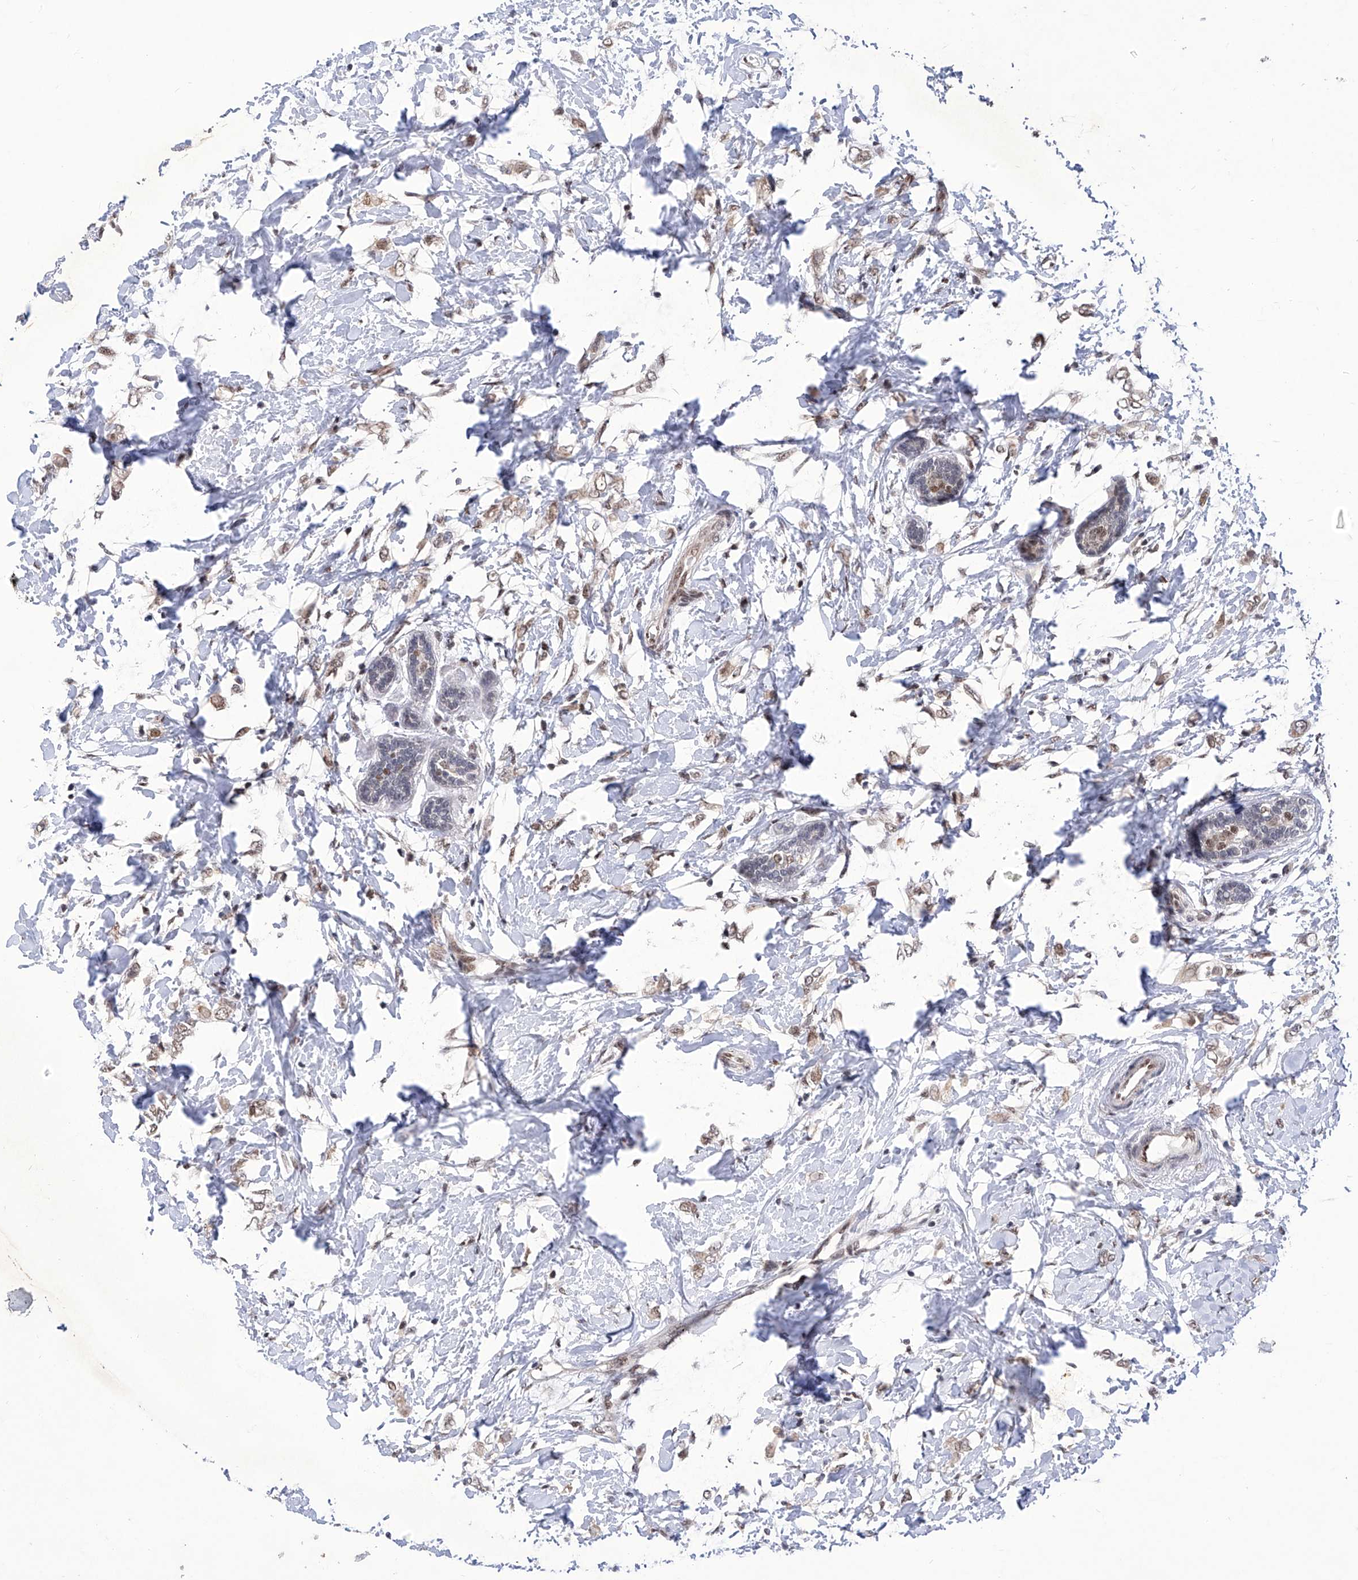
{"staining": {"intensity": "moderate", "quantity": ">75%", "location": "nuclear"}, "tissue": "breast cancer", "cell_type": "Tumor cells", "image_type": "cancer", "snomed": [{"axis": "morphology", "description": "Normal tissue, NOS"}, {"axis": "morphology", "description": "Lobular carcinoma"}, {"axis": "topography", "description": "Breast"}], "caption": "Brown immunohistochemical staining in breast lobular carcinoma exhibits moderate nuclear staining in approximately >75% of tumor cells.", "gene": "RAD54L", "patient": {"sex": "female", "age": 47}}